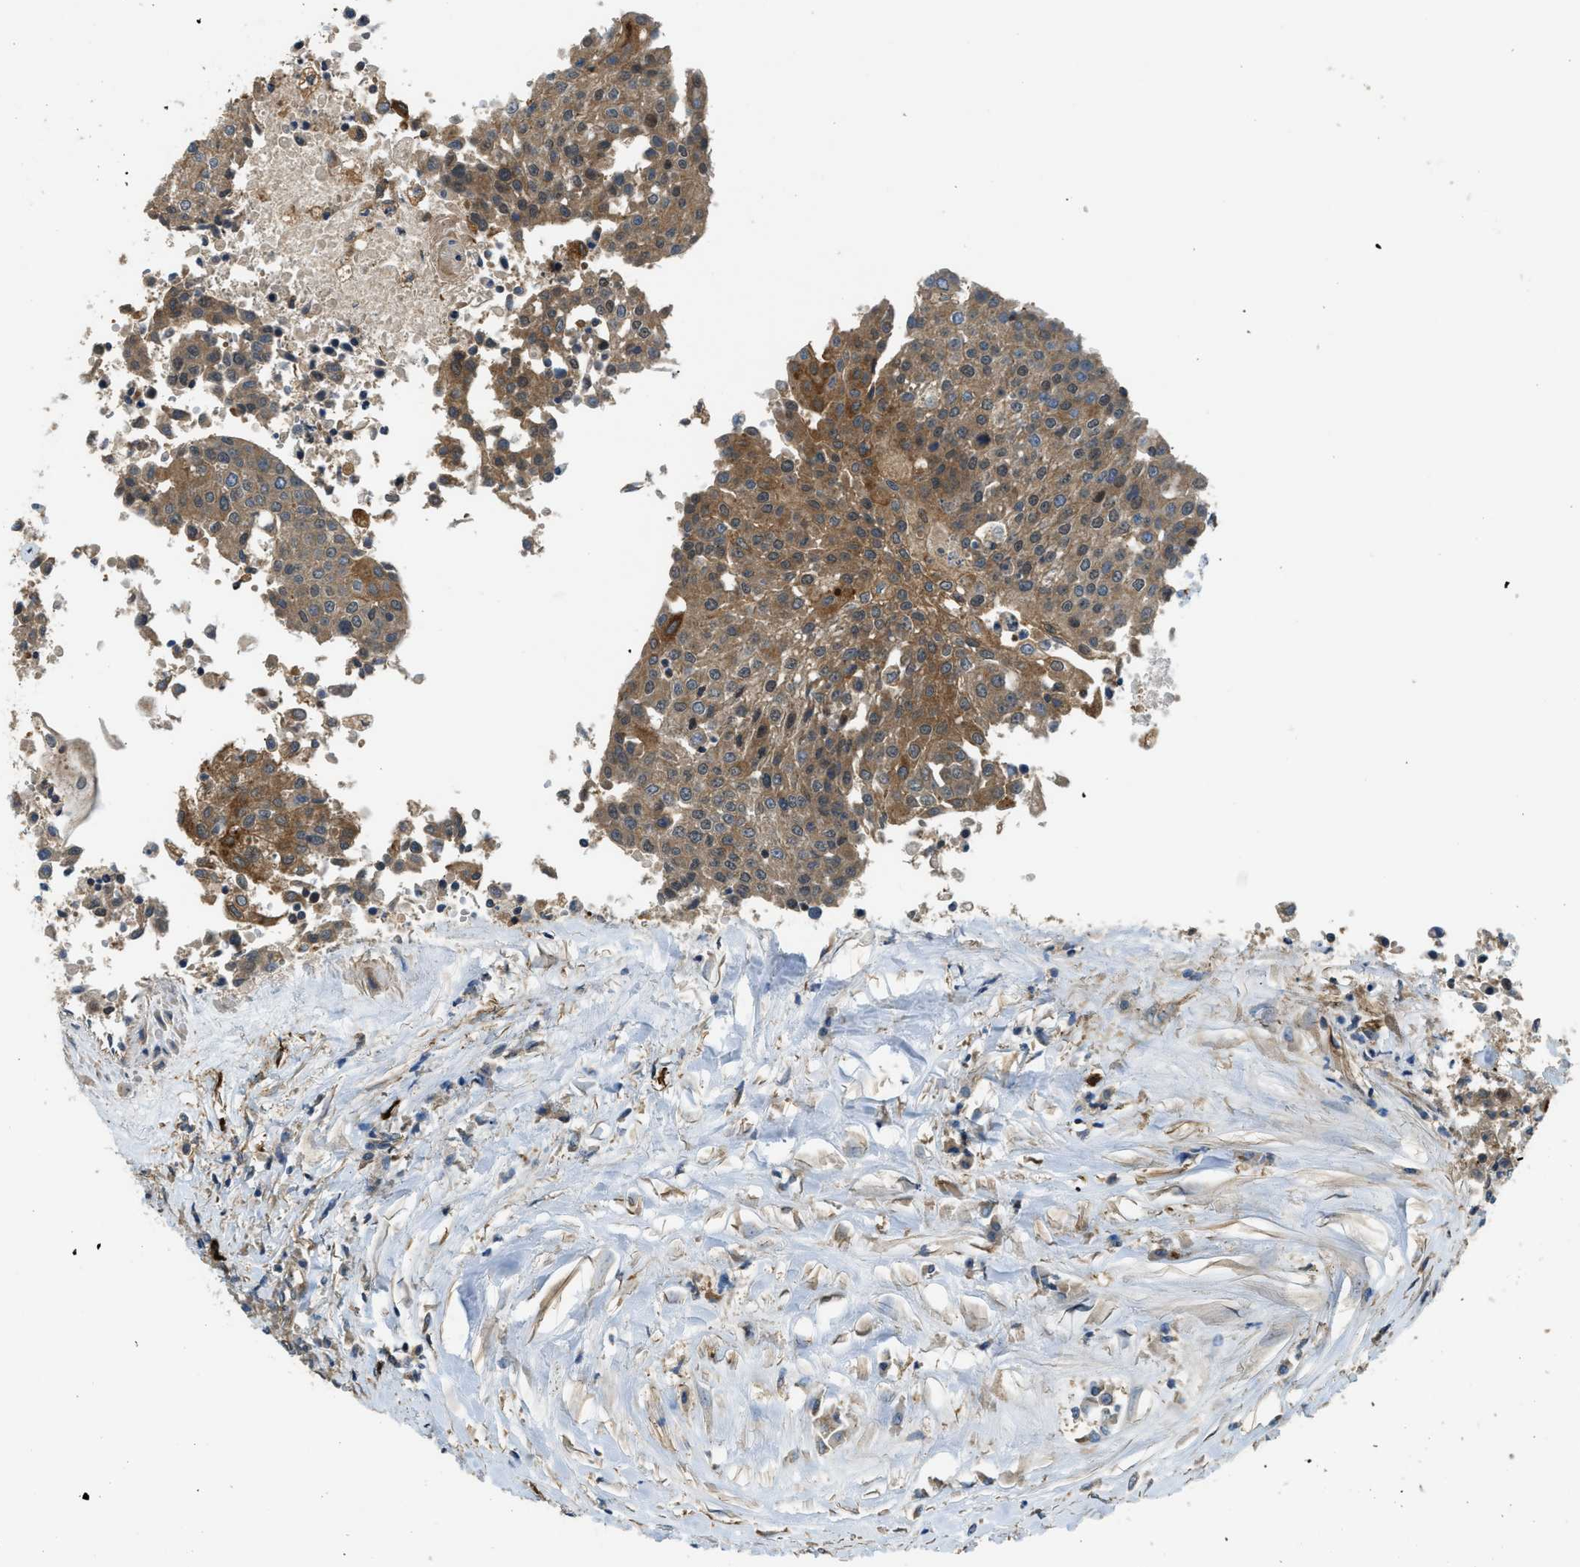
{"staining": {"intensity": "moderate", "quantity": ">75%", "location": "cytoplasmic/membranous"}, "tissue": "urothelial cancer", "cell_type": "Tumor cells", "image_type": "cancer", "snomed": [{"axis": "morphology", "description": "Urothelial carcinoma, High grade"}, {"axis": "topography", "description": "Urinary bladder"}], "caption": "Urothelial cancer was stained to show a protein in brown. There is medium levels of moderate cytoplasmic/membranous expression in about >75% of tumor cells. (DAB (3,3'-diaminobenzidine) IHC with brightfield microscopy, high magnification).", "gene": "BAG4", "patient": {"sex": "female", "age": 85}}